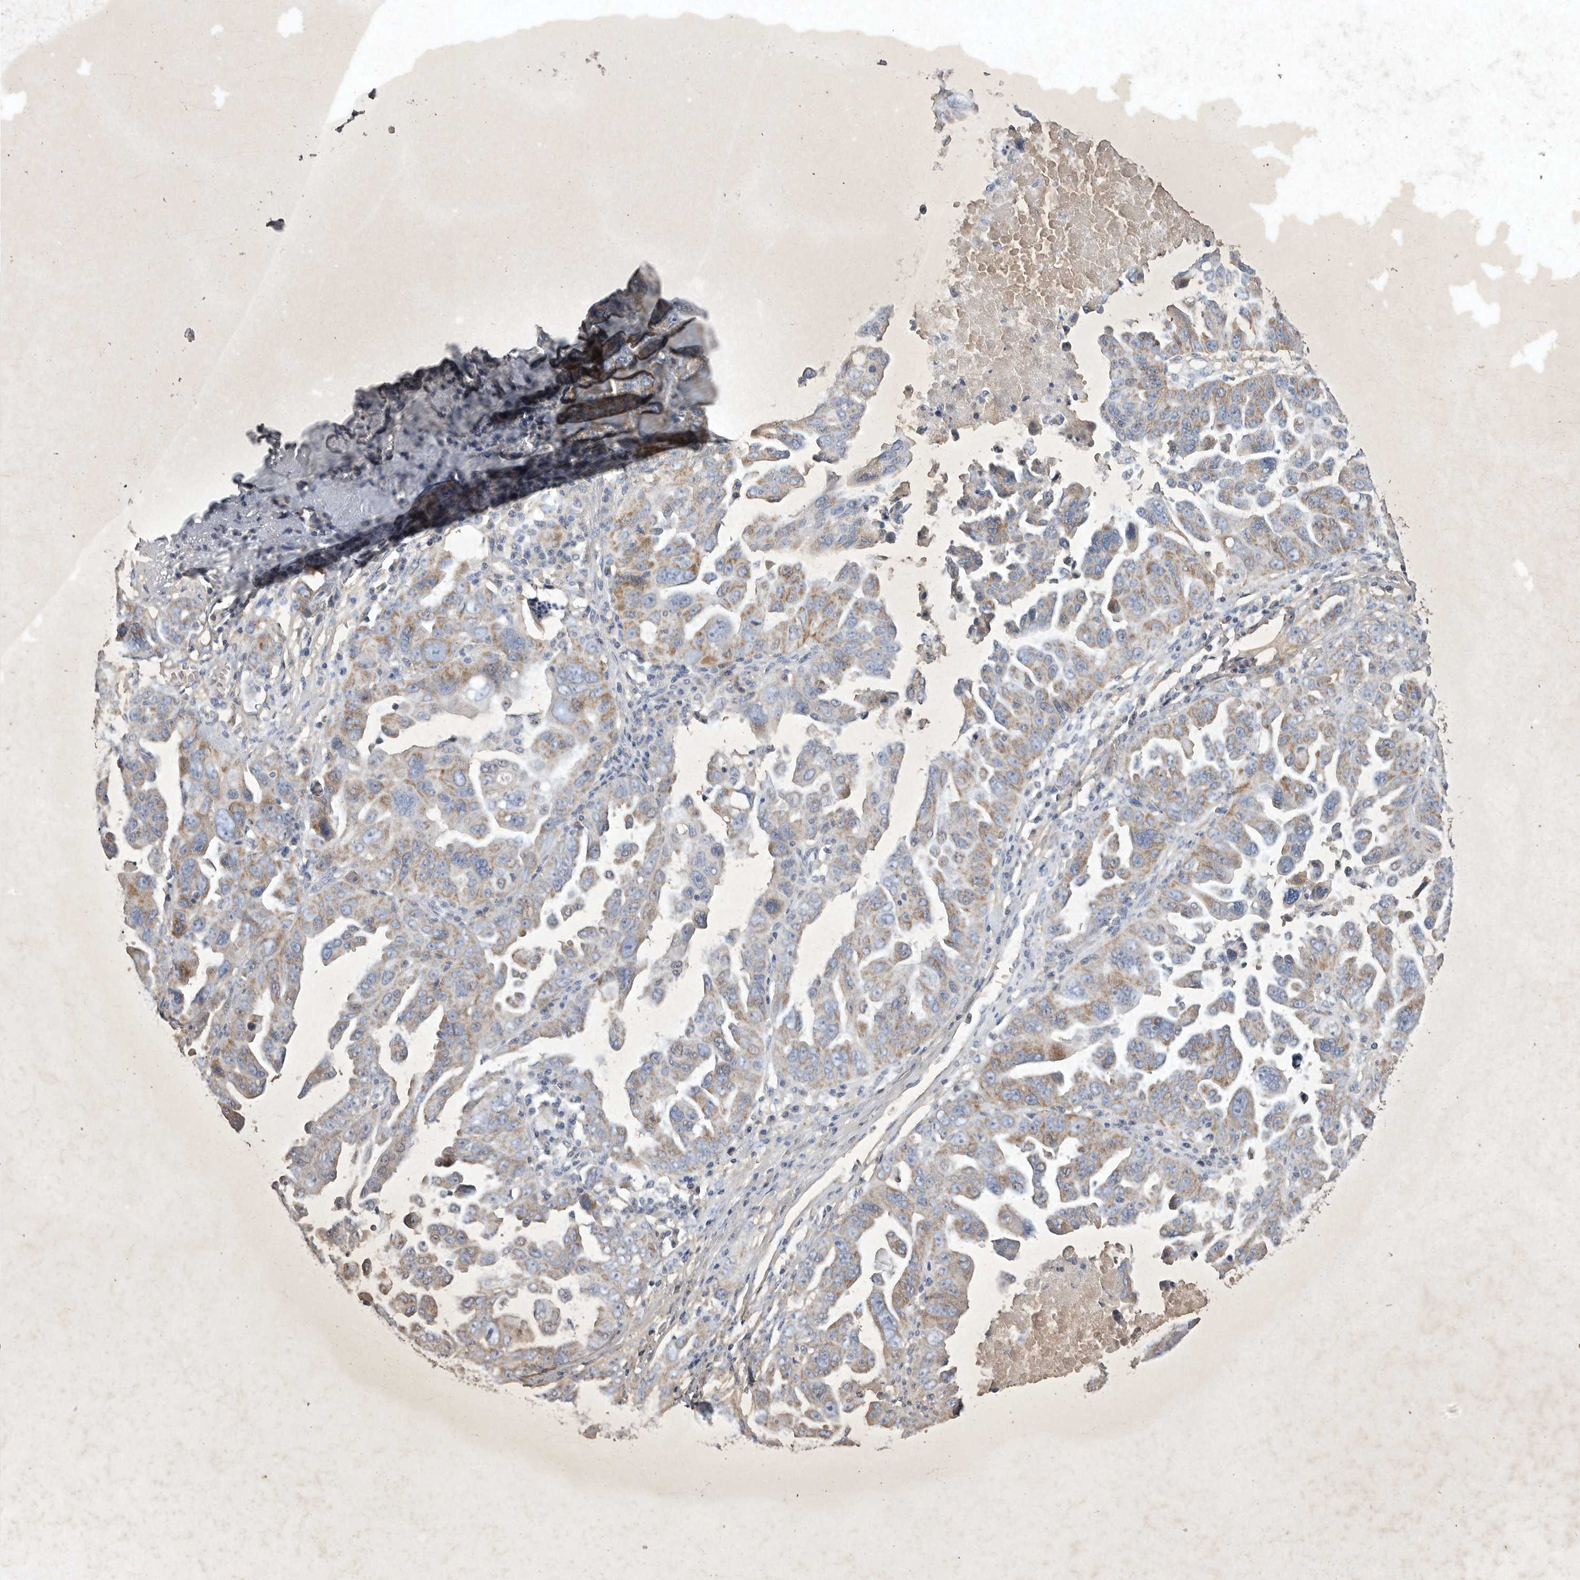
{"staining": {"intensity": "moderate", "quantity": ">75%", "location": "cytoplasmic/membranous"}, "tissue": "ovarian cancer", "cell_type": "Tumor cells", "image_type": "cancer", "snomed": [{"axis": "morphology", "description": "Carcinoma, endometroid"}, {"axis": "topography", "description": "Ovary"}], "caption": "A micrograph of ovarian endometroid carcinoma stained for a protein displays moderate cytoplasmic/membranous brown staining in tumor cells.", "gene": "DDR1", "patient": {"sex": "female", "age": 62}}